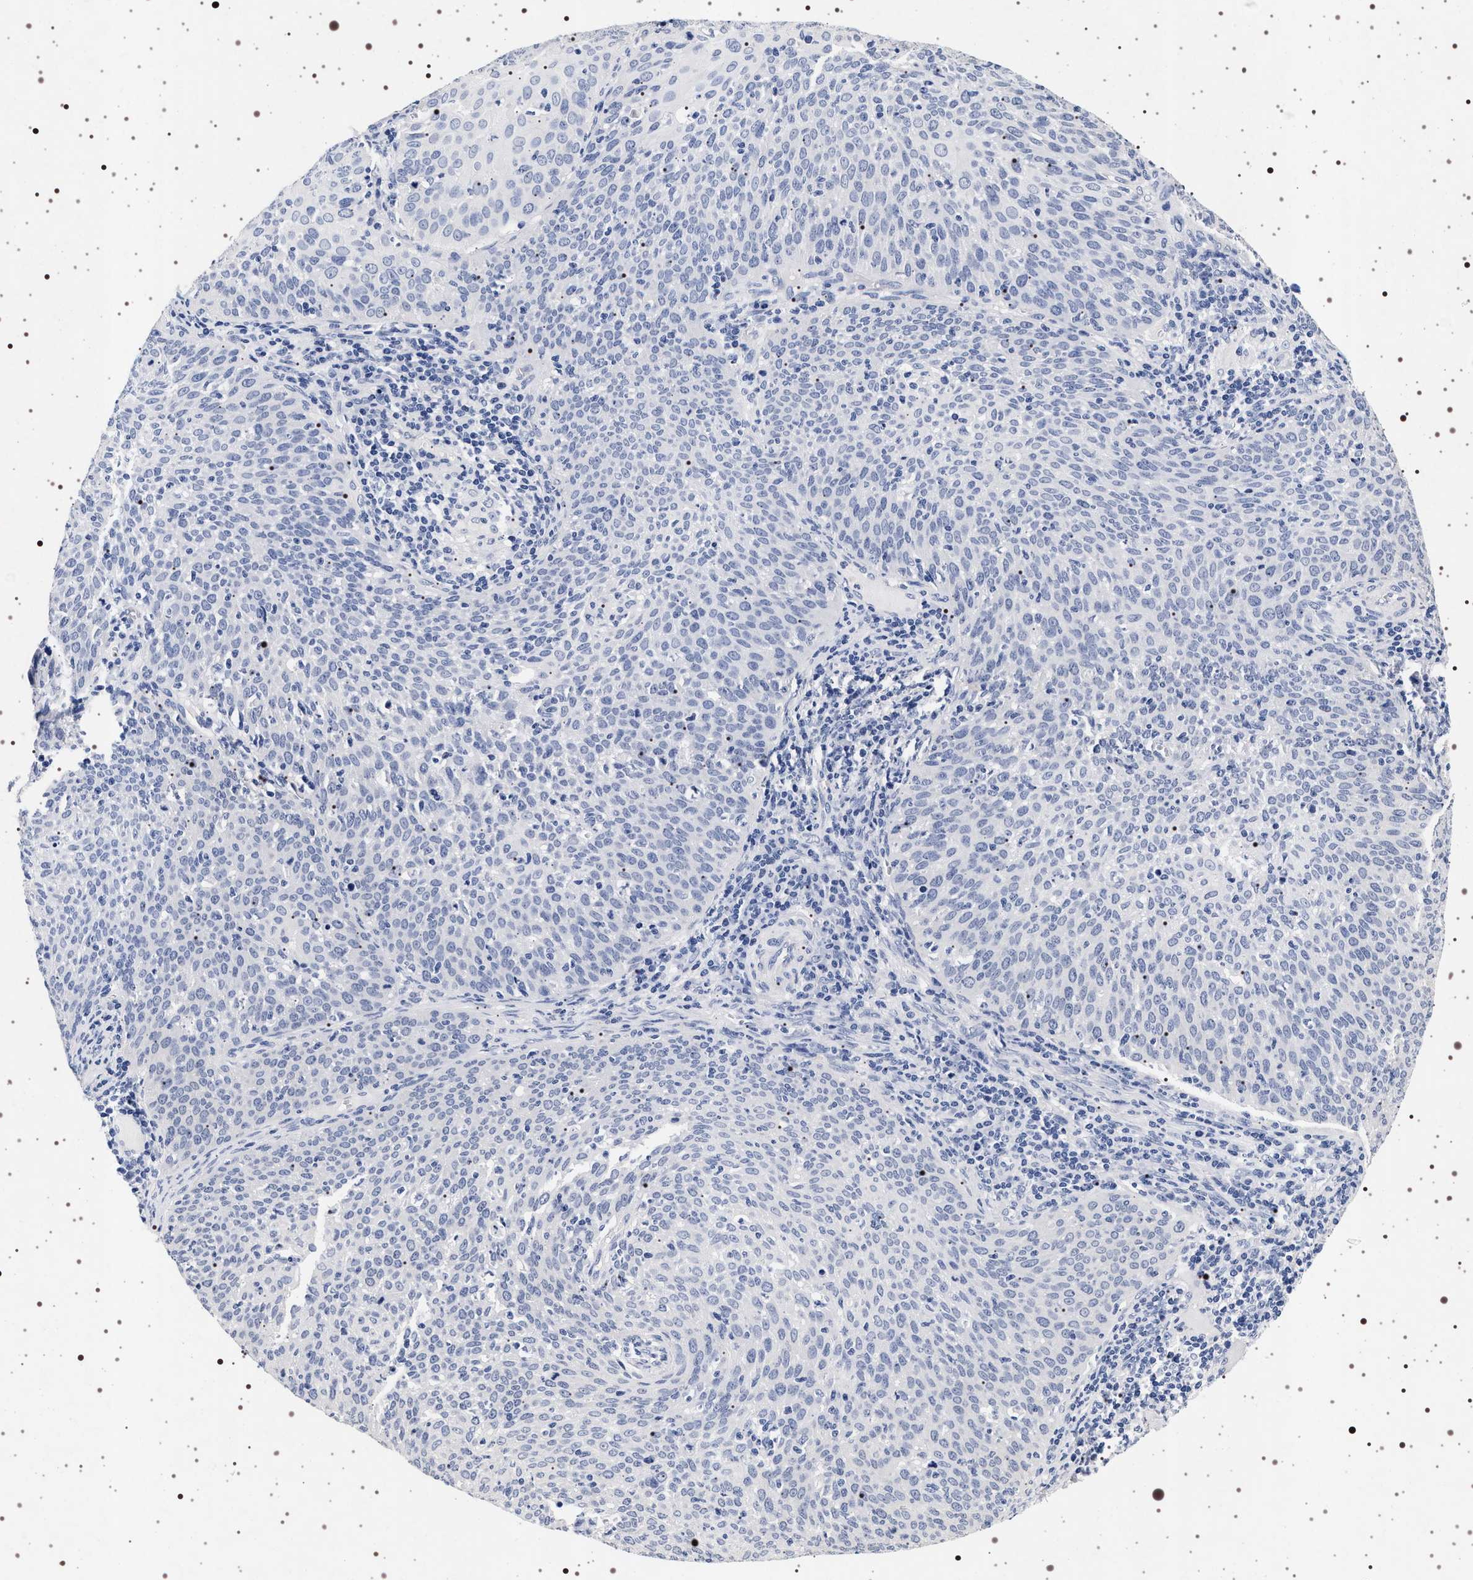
{"staining": {"intensity": "negative", "quantity": "none", "location": "none"}, "tissue": "cervical cancer", "cell_type": "Tumor cells", "image_type": "cancer", "snomed": [{"axis": "morphology", "description": "Squamous cell carcinoma, NOS"}, {"axis": "topography", "description": "Cervix"}], "caption": "DAB immunohistochemical staining of cervical cancer (squamous cell carcinoma) demonstrates no significant staining in tumor cells. (DAB immunohistochemistry, high magnification).", "gene": "SYN1", "patient": {"sex": "female", "age": 38}}